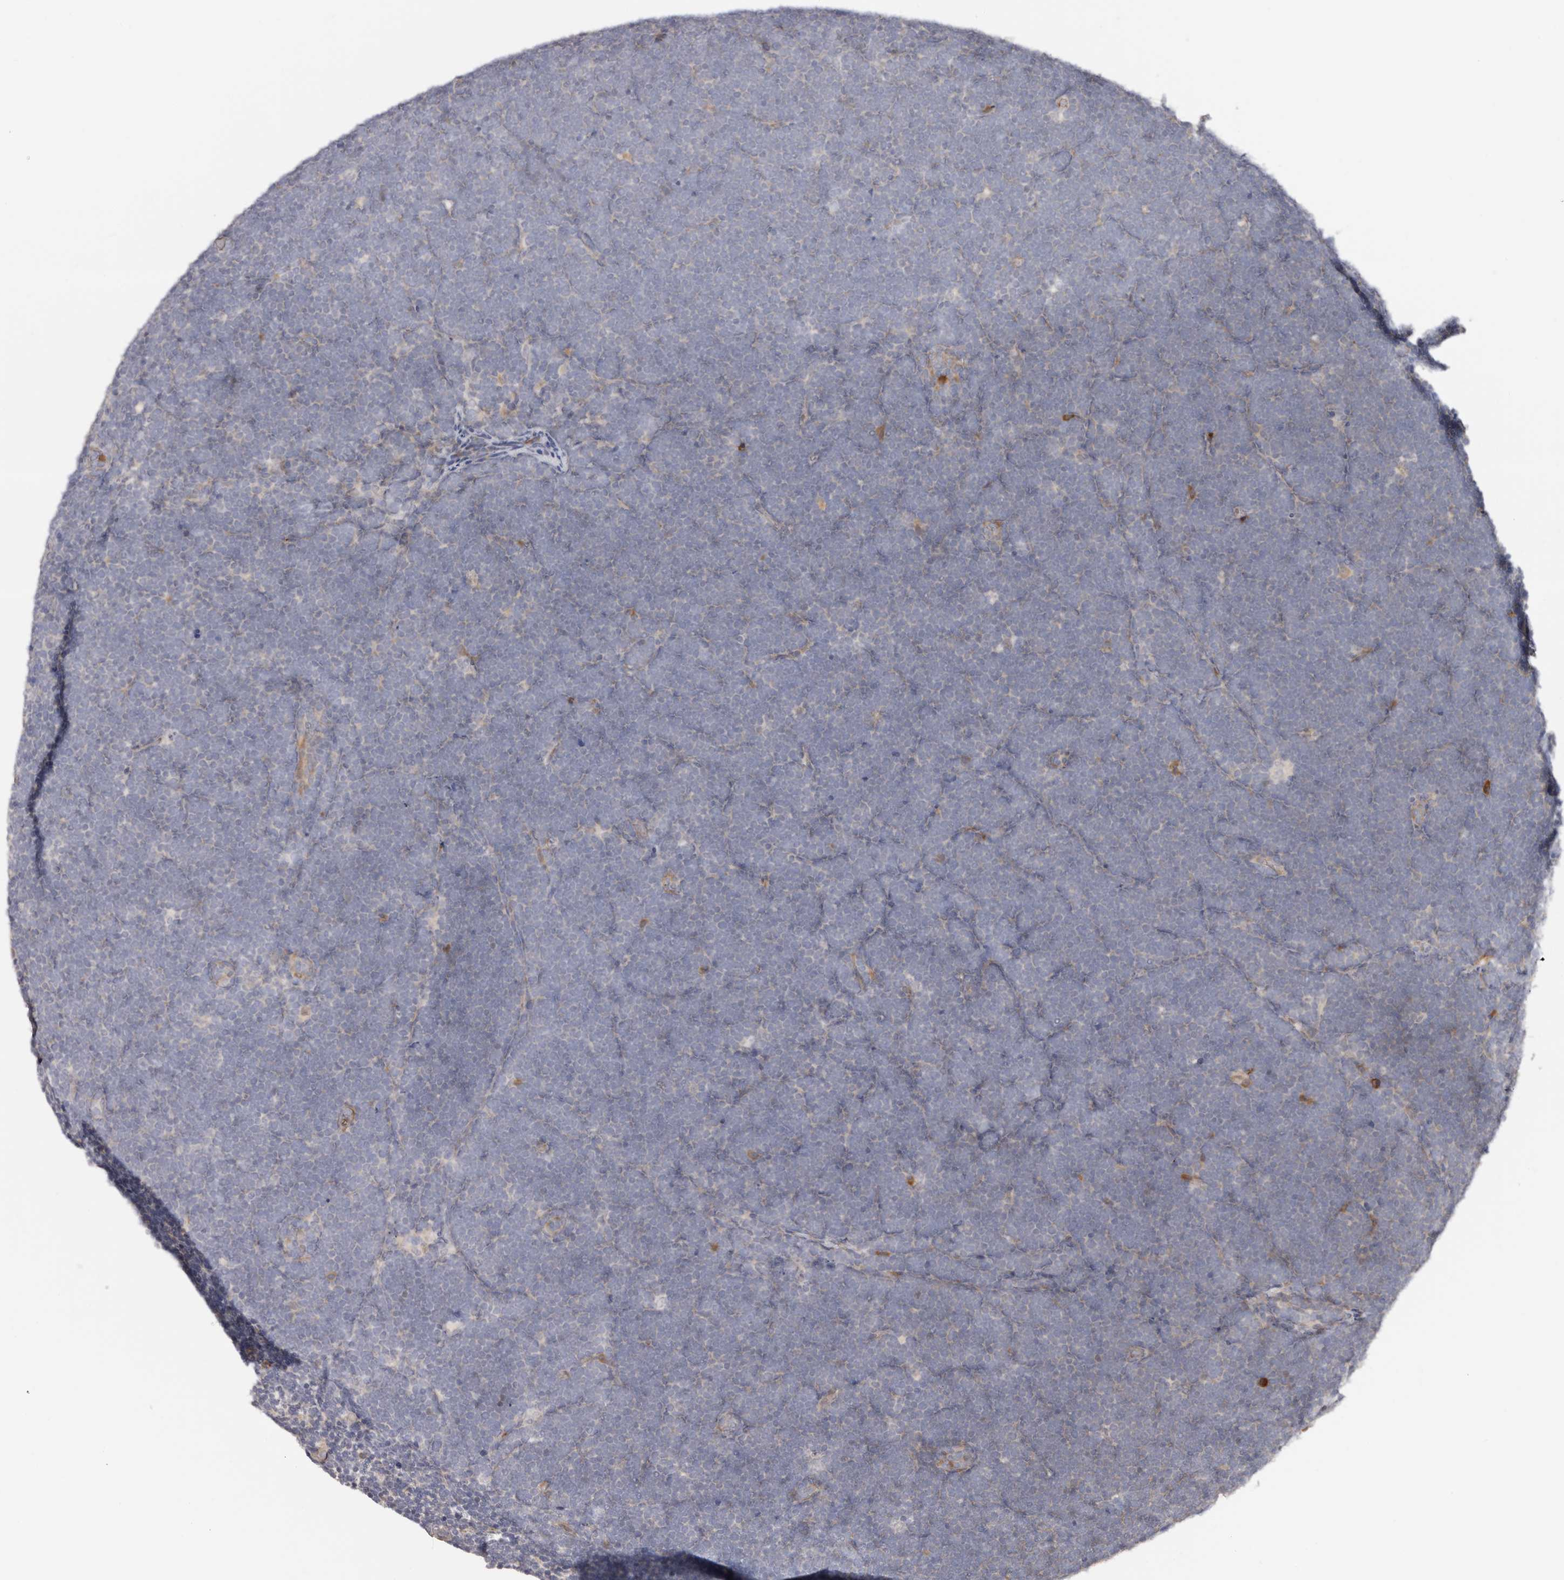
{"staining": {"intensity": "negative", "quantity": "none", "location": "none"}, "tissue": "lymphoma", "cell_type": "Tumor cells", "image_type": "cancer", "snomed": [{"axis": "morphology", "description": "Malignant lymphoma, non-Hodgkin's type, High grade"}, {"axis": "topography", "description": "Lymph node"}], "caption": "The micrograph demonstrates no staining of tumor cells in lymphoma. The staining is performed using DAB brown chromogen with nuclei counter-stained in using hematoxylin.", "gene": "BCL2L15", "patient": {"sex": "male", "age": 13}}